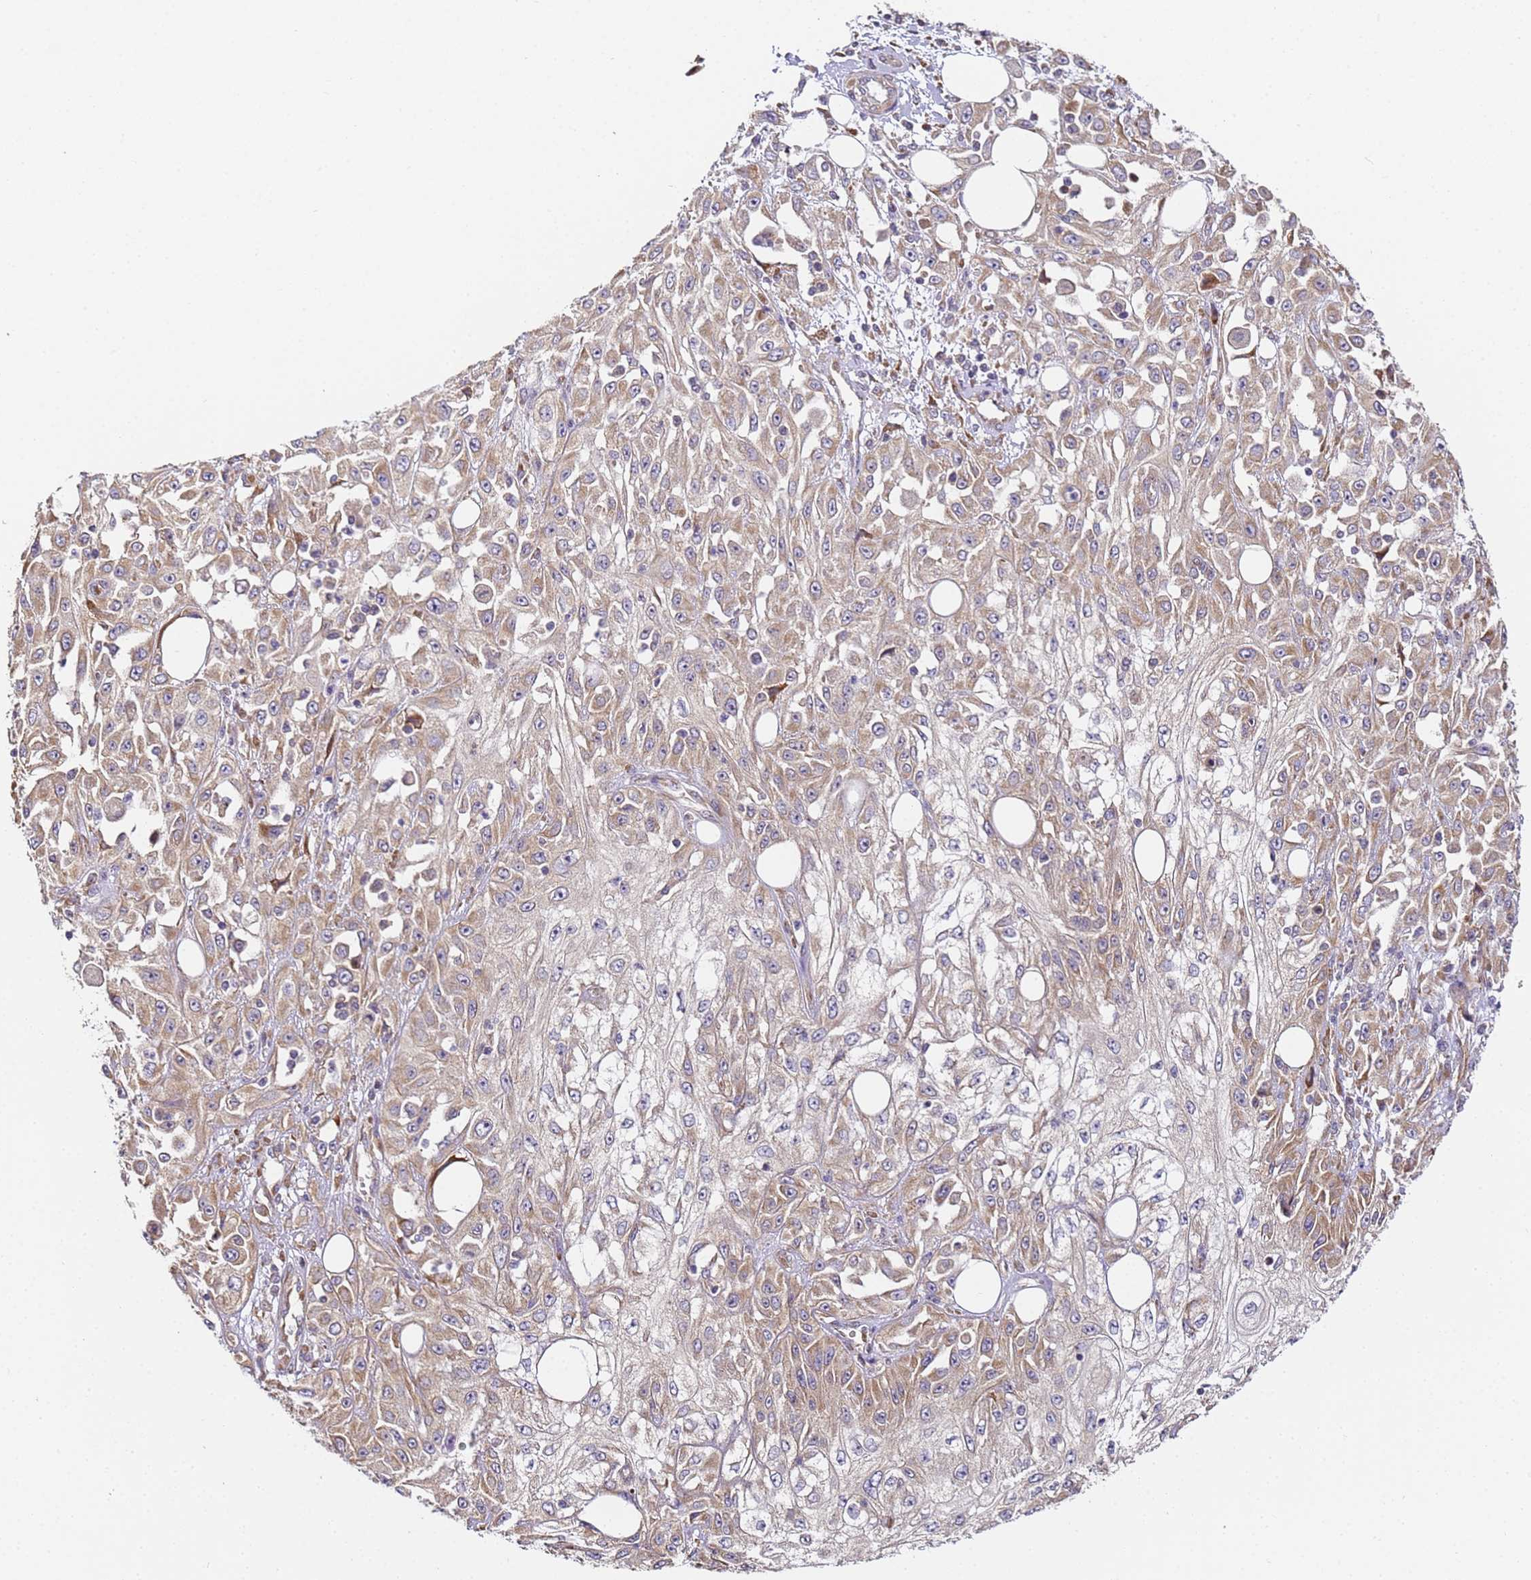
{"staining": {"intensity": "weak", "quantity": ">75%", "location": "cytoplasmic/membranous"}, "tissue": "skin cancer", "cell_type": "Tumor cells", "image_type": "cancer", "snomed": [{"axis": "morphology", "description": "Squamous cell carcinoma, NOS"}, {"axis": "morphology", "description": "Squamous cell carcinoma, metastatic, NOS"}, {"axis": "topography", "description": "Skin"}, {"axis": "topography", "description": "Lymph node"}], "caption": "A brown stain shows weak cytoplasmic/membranous expression of a protein in skin cancer (squamous cell carcinoma) tumor cells.", "gene": "RPL13A", "patient": {"sex": "male", "age": 75}}